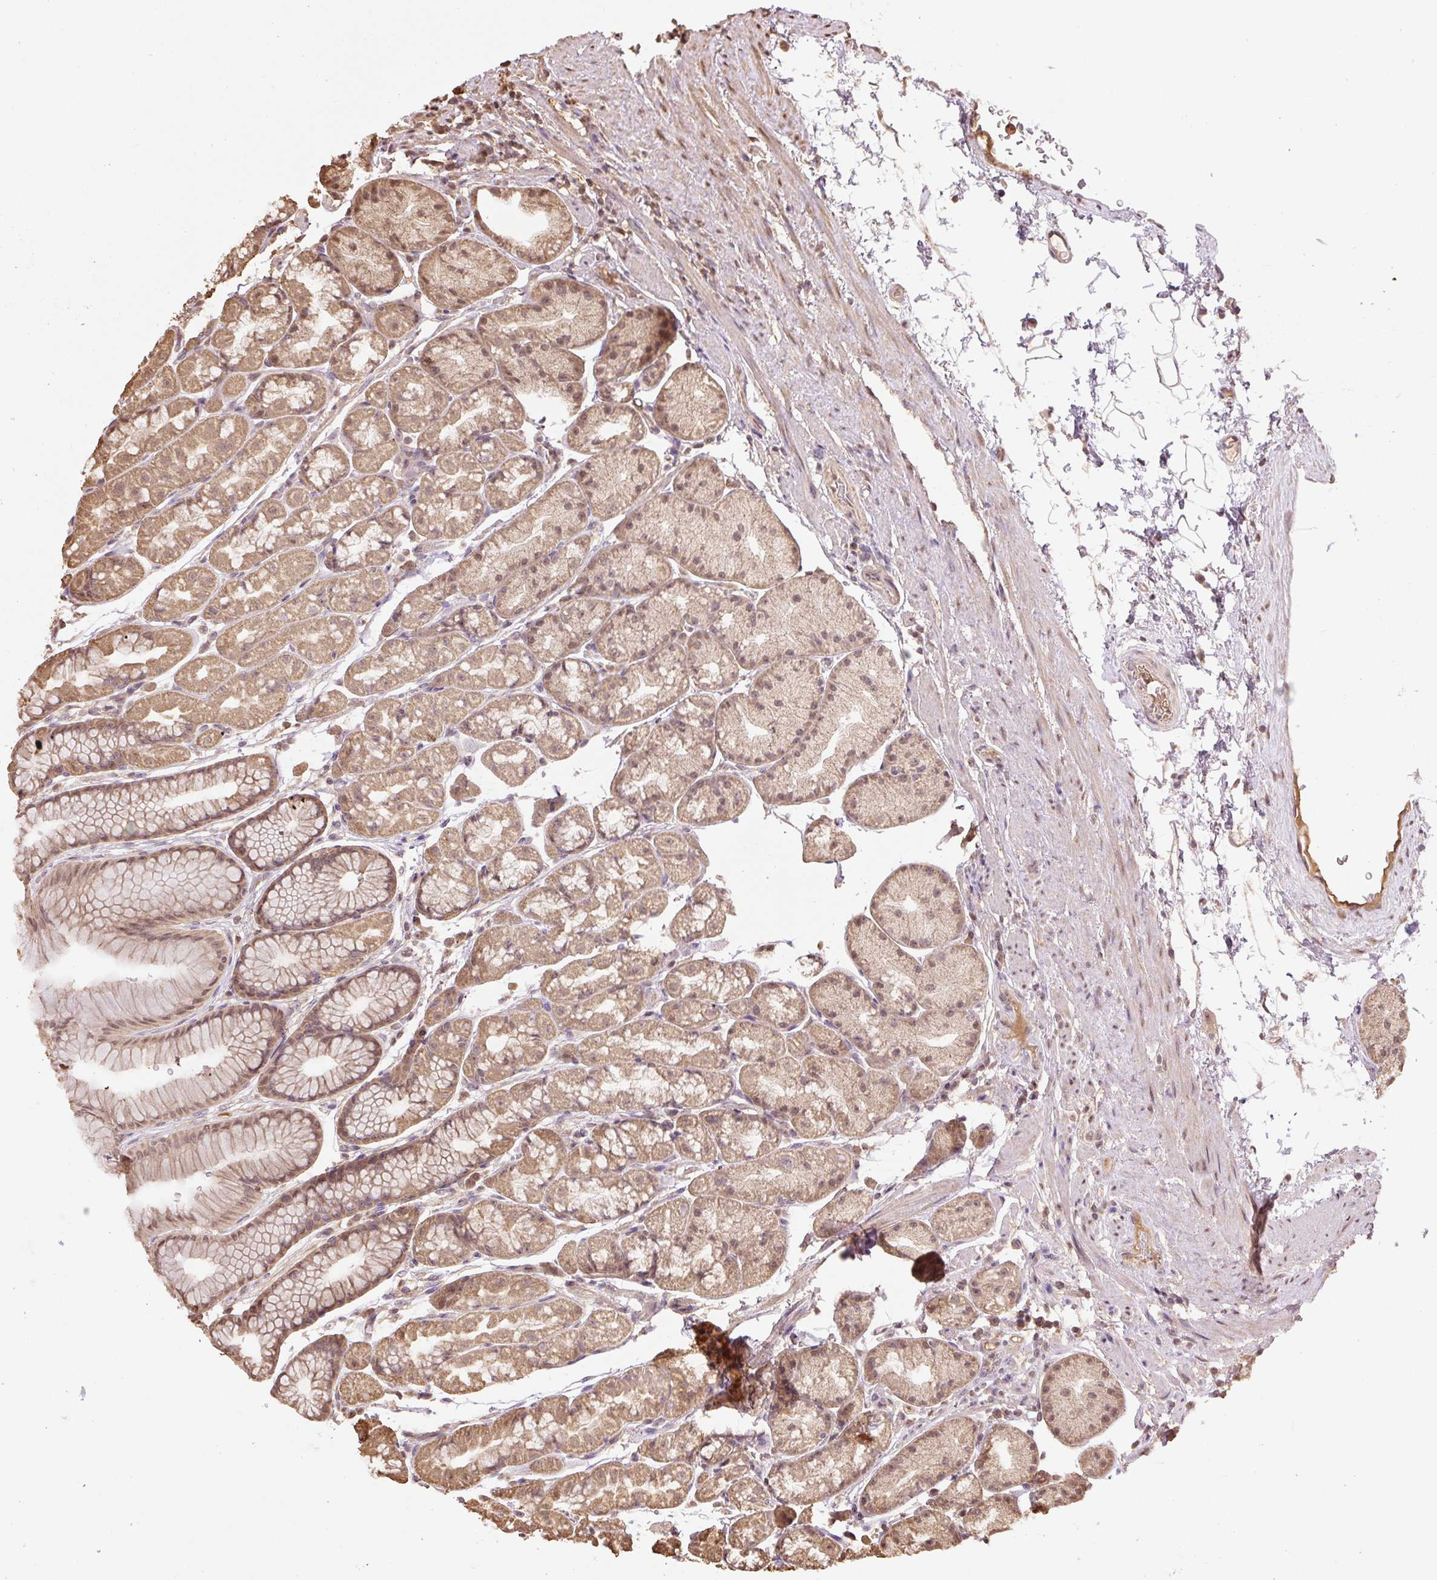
{"staining": {"intensity": "moderate", "quantity": ">75%", "location": "cytoplasmic/membranous,nuclear"}, "tissue": "stomach", "cell_type": "Glandular cells", "image_type": "normal", "snomed": [{"axis": "morphology", "description": "Normal tissue, NOS"}, {"axis": "topography", "description": "Stomach, lower"}], "caption": "Immunohistochemical staining of normal human stomach reveals medium levels of moderate cytoplasmic/membranous,nuclear positivity in about >75% of glandular cells. (DAB = brown stain, brightfield microscopy at high magnification).", "gene": "TMEM170B", "patient": {"sex": "male", "age": 67}}